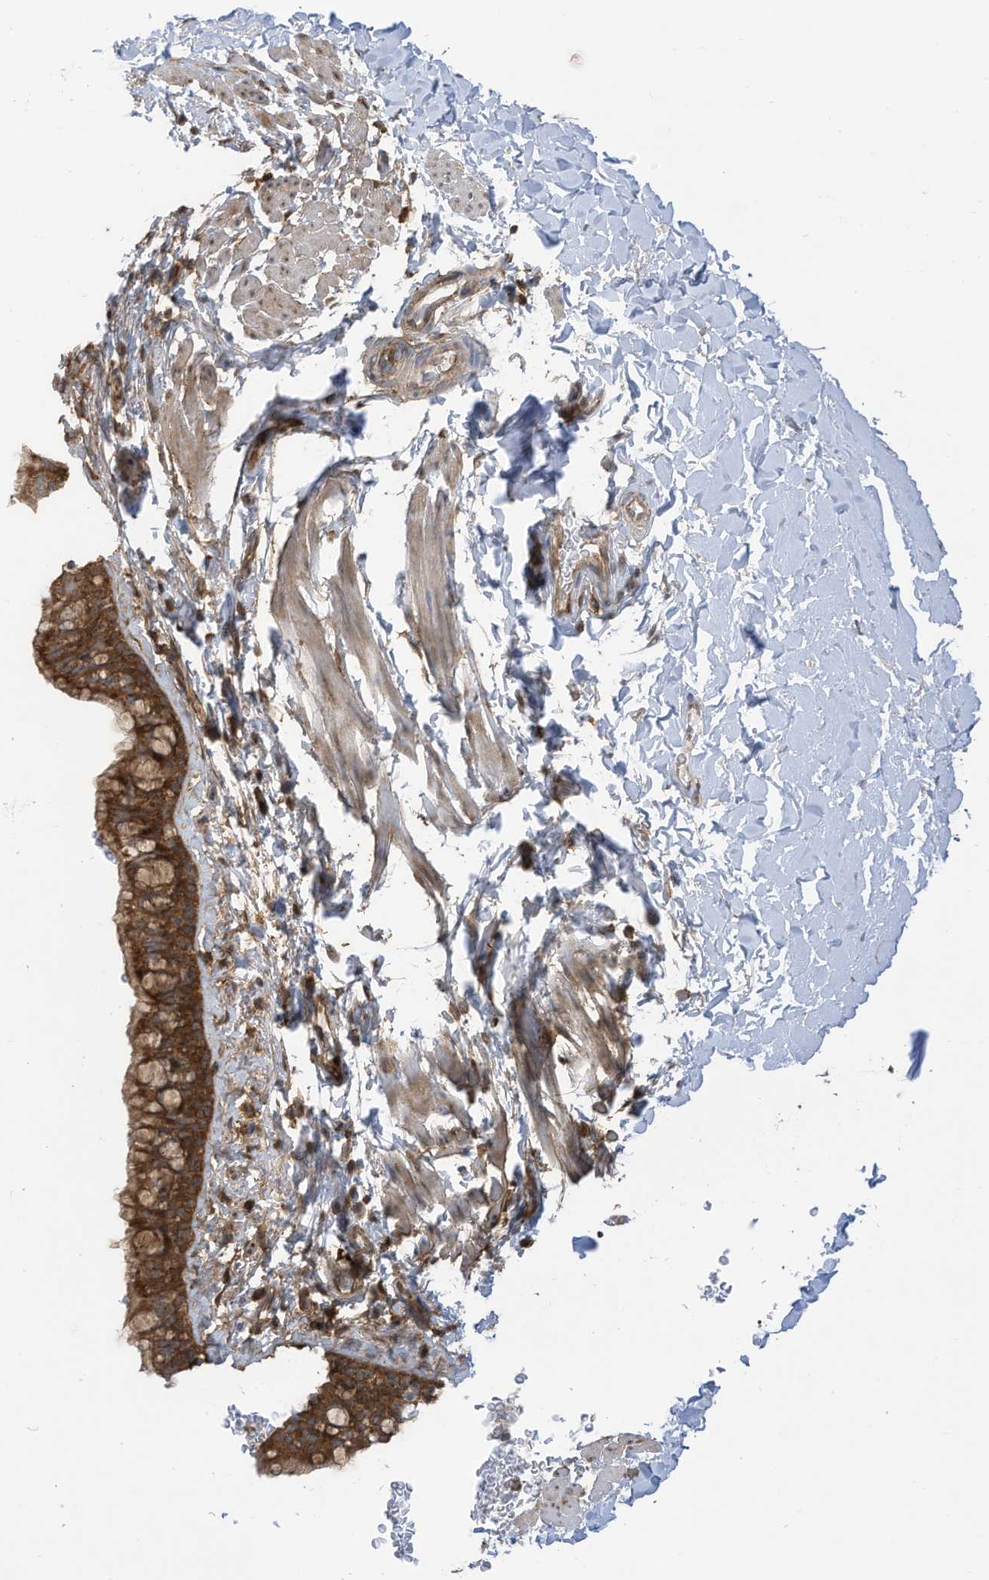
{"staining": {"intensity": "moderate", "quantity": ">75%", "location": "cytoplasmic/membranous"}, "tissue": "bronchus", "cell_type": "Respiratory epithelial cells", "image_type": "normal", "snomed": [{"axis": "morphology", "description": "Normal tissue, NOS"}, {"axis": "topography", "description": "Cartilage tissue"}, {"axis": "topography", "description": "Bronchus"}], "caption": "Immunohistochemical staining of unremarkable human bronchus displays moderate cytoplasmic/membranous protein expression in approximately >75% of respiratory epithelial cells. Ihc stains the protein of interest in brown and the nuclei are stained blue.", "gene": "REPS1", "patient": {"sex": "female", "age": 36}}